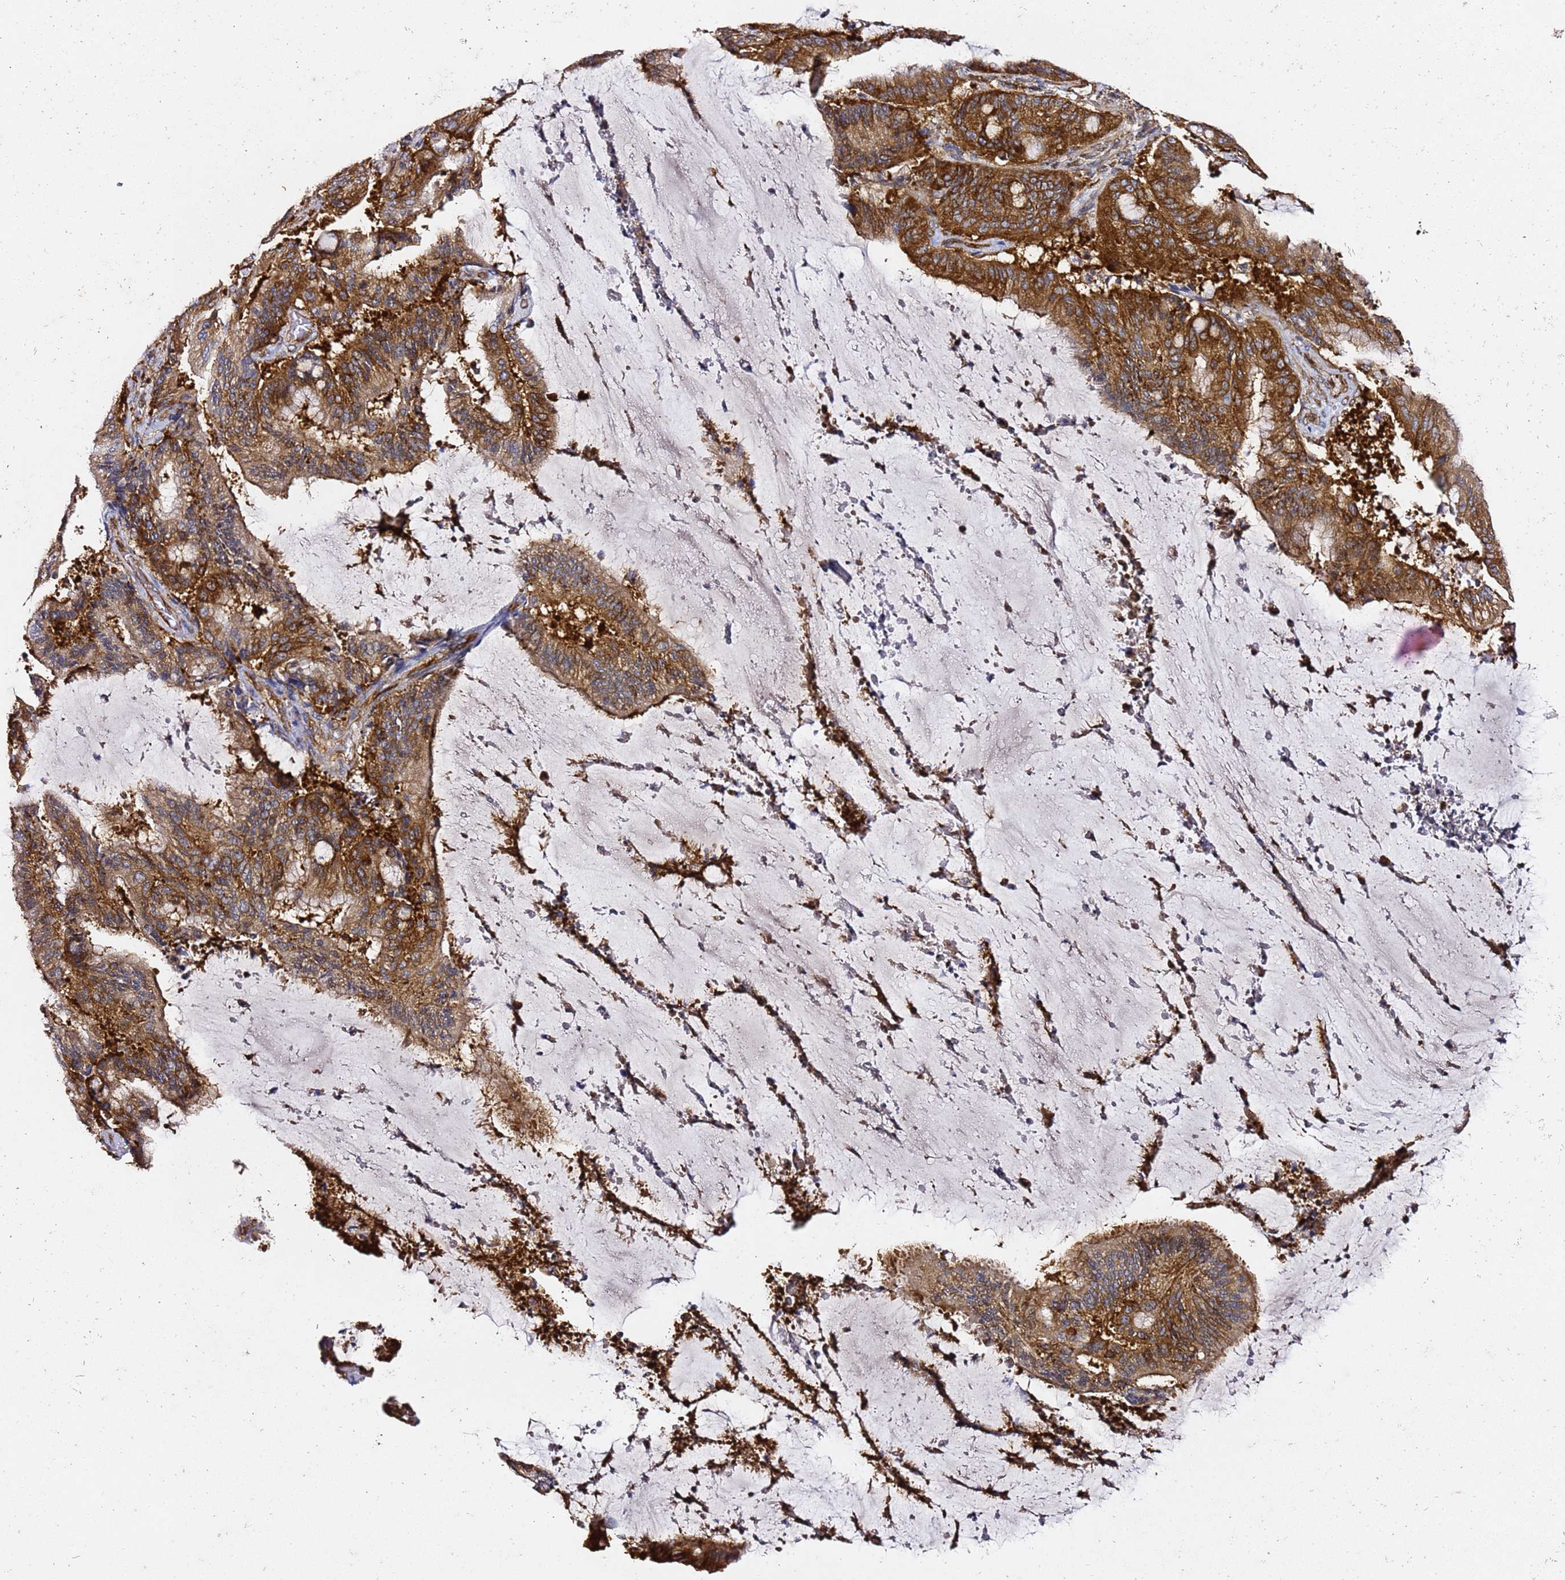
{"staining": {"intensity": "strong", "quantity": ">75%", "location": "cytoplasmic/membranous"}, "tissue": "liver cancer", "cell_type": "Tumor cells", "image_type": "cancer", "snomed": [{"axis": "morphology", "description": "Normal tissue, NOS"}, {"axis": "morphology", "description": "Cholangiocarcinoma"}, {"axis": "topography", "description": "Liver"}, {"axis": "topography", "description": "Peripheral nerve tissue"}], "caption": "Tumor cells reveal high levels of strong cytoplasmic/membranous staining in approximately >75% of cells in liver cancer.", "gene": "TPST1", "patient": {"sex": "female", "age": 73}}